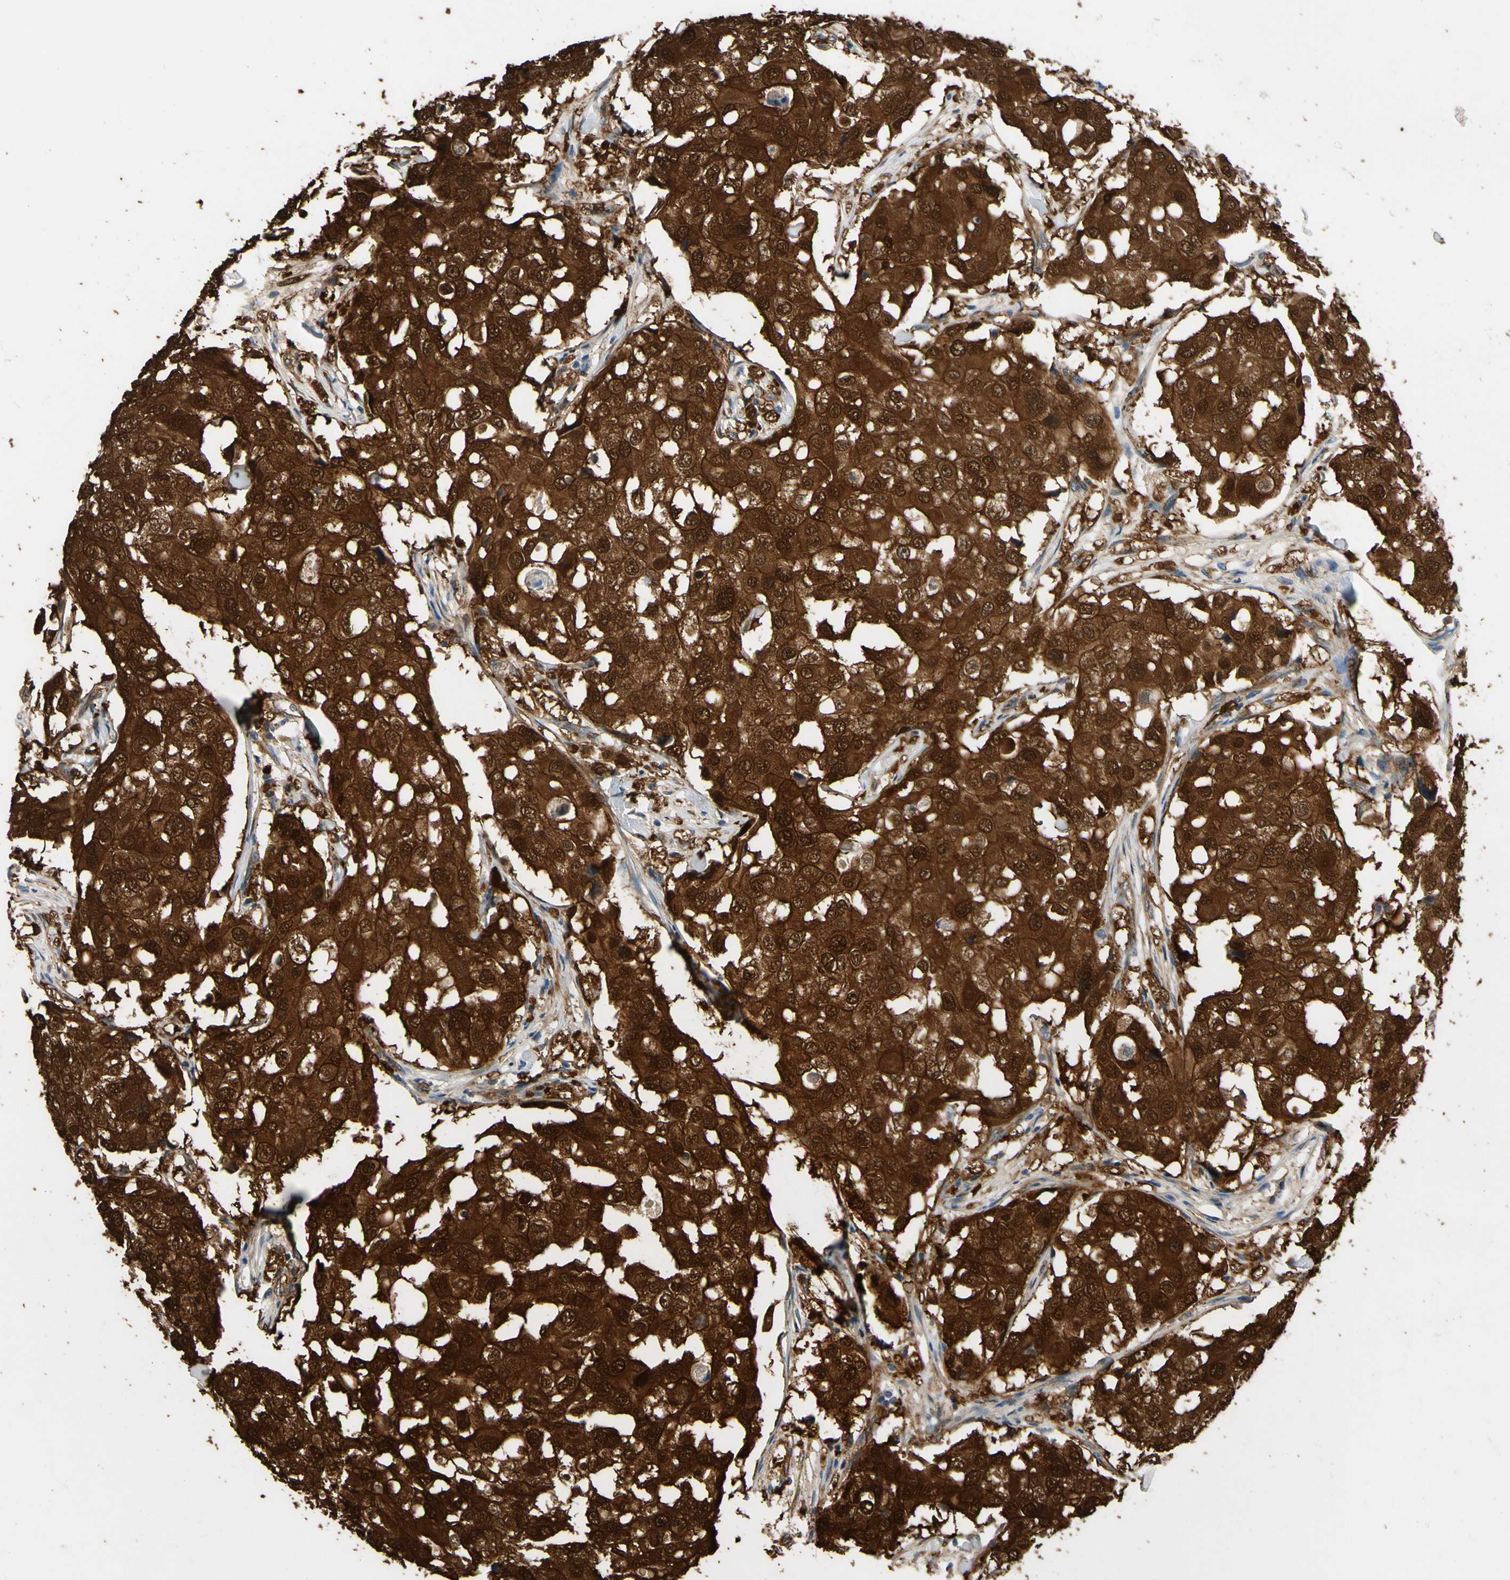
{"staining": {"intensity": "strong", "quantity": ">75%", "location": "cytoplasmic/membranous,nuclear"}, "tissue": "breast cancer", "cell_type": "Tumor cells", "image_type": "cancer", "snomed": [{"axis": "morphology", "description": "Duct carcinoma"}, {"axis": "topography", "description": "Breast"}], "caption": "Breast cancer (invasive ductal carcinoma) stained for a protein demonstrates strong cytoplasmic/membranous and nuclear positivity in tumor cells. (DAB (3,3'-diaminobenzidine) IHC, brown staining for protein, blue staining for nuclei).", "gene": "CTTNBP2", "patient": {"sex": "female", "age": 27}}